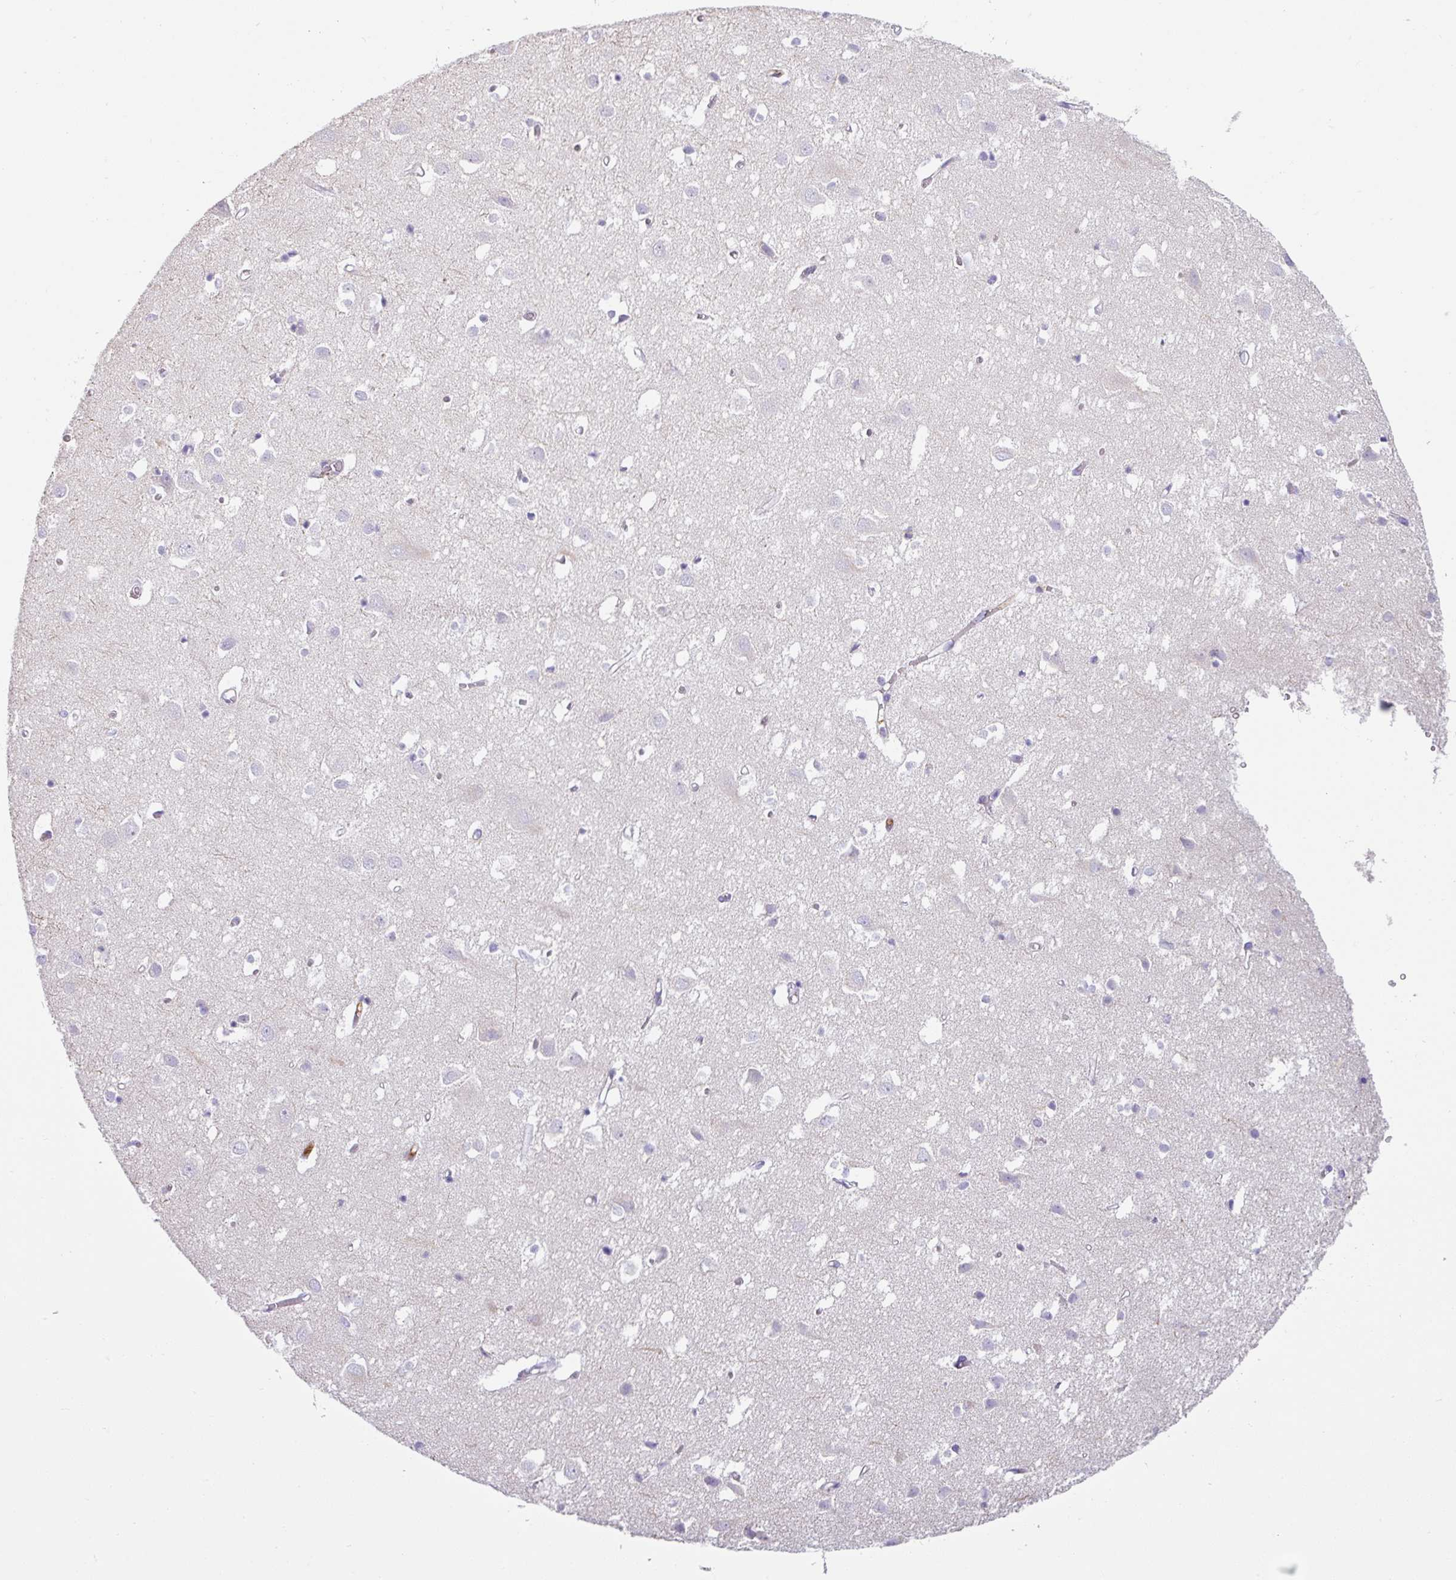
{"staining": {"intensity": "negative", "quantity": "none", "location": "none"}, "tissue": "cerebral cortex", "cell_type": "Endothelial cells", "image_type": "normal", "snomed": [{"axis": "morphology", "description": "Normal tissue, NOS"}, {"axis": "topography", "description": "Cerebral cortex"}], "caption": "The photomicrograph displays no staining of endothelial cells in benign cerebral cortex. (Brightfield microscopy of DAB immunohistochemistry at high magnification).", "gene": "SH2D3C", "patient": {"sex": "male", "age": 70}}